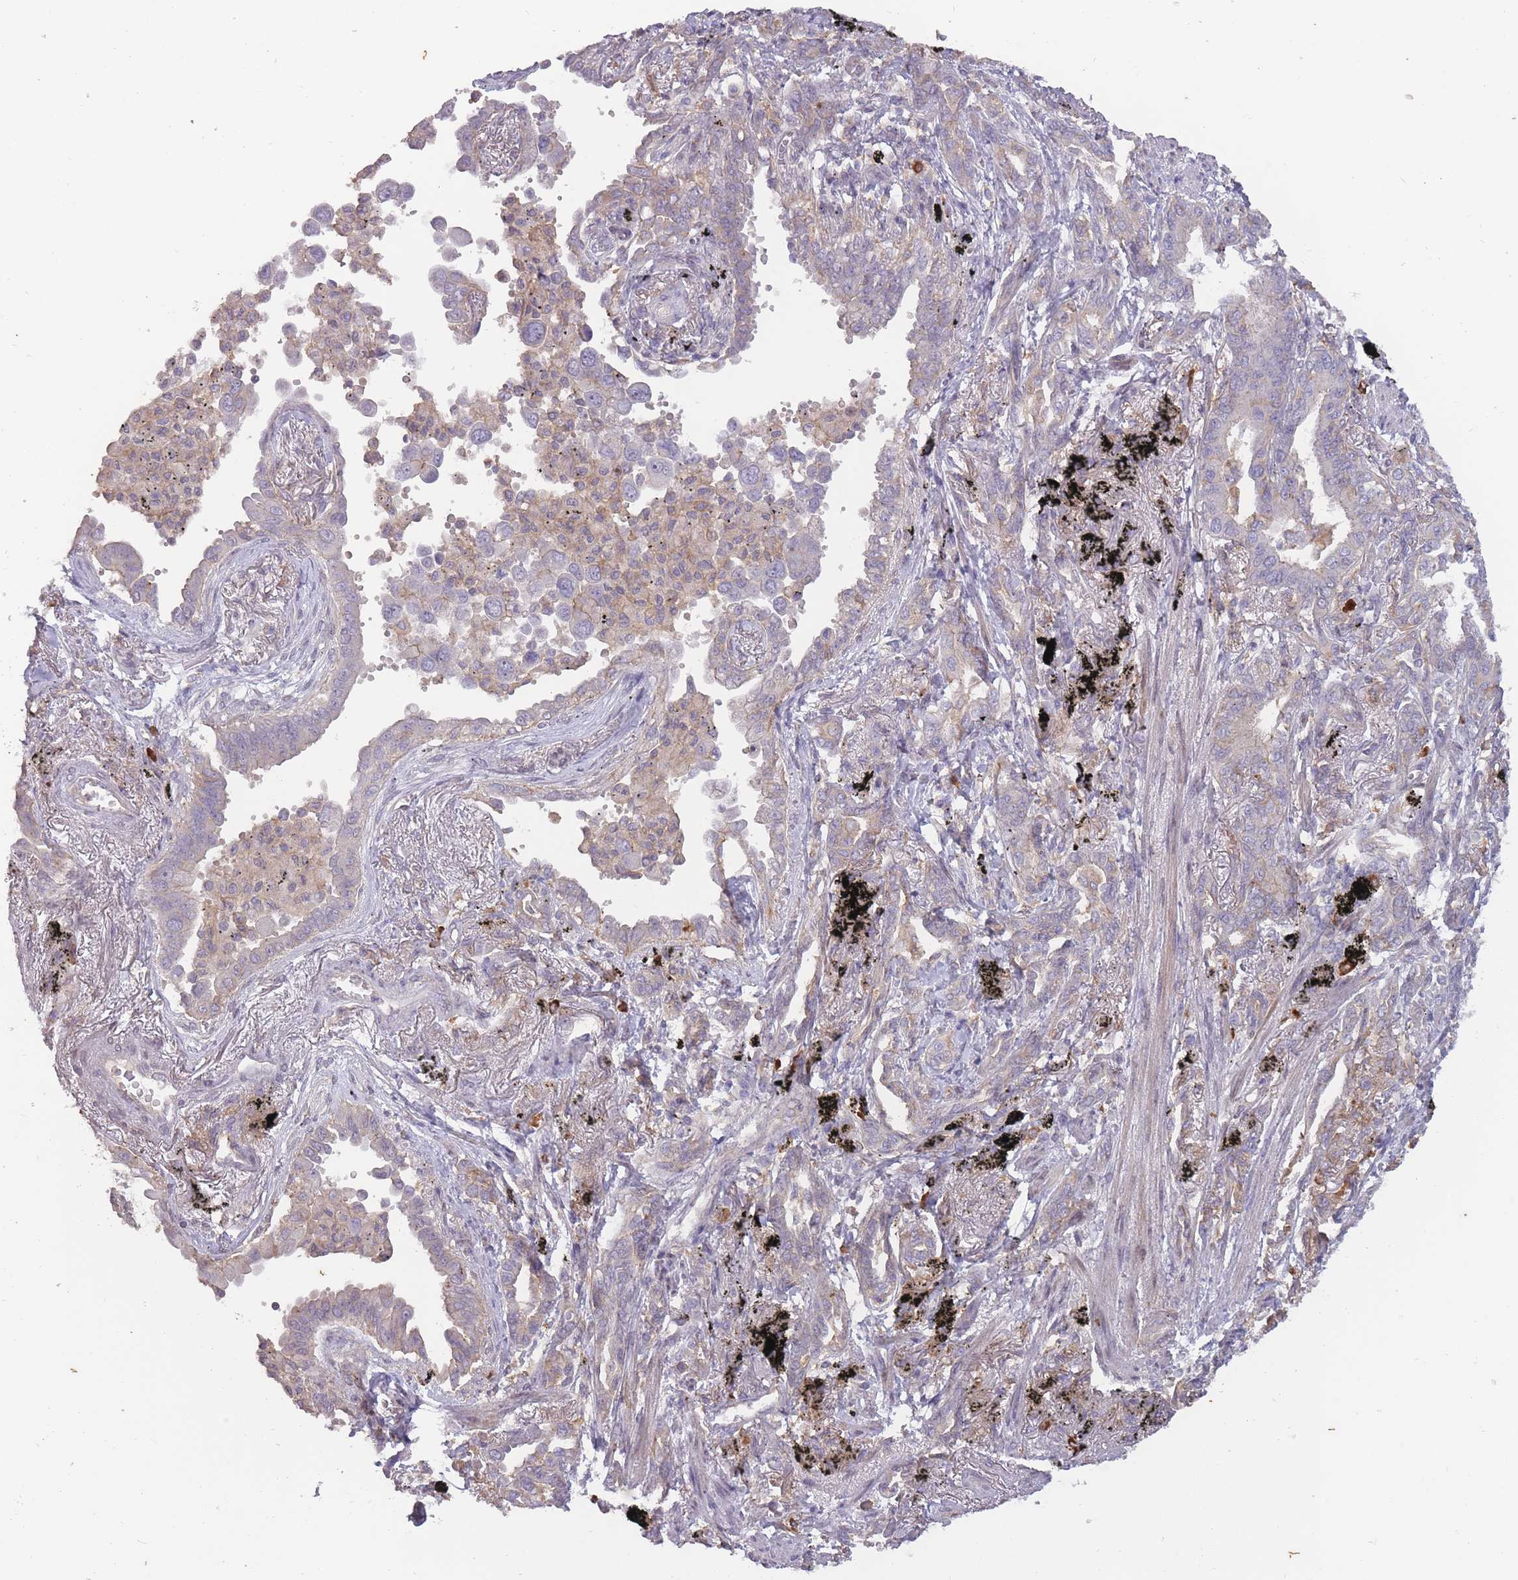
{"staining": {"intensity": "weak", "quantity": "<25%", "location": "cytoplasmic/membranous"}, "tissue": "lung cancer", "cell_type": "Tumor cells", "image_type": "cancer", "snomed": [{"axis": "morphology", "description": "Adenocarcinoma, NOS"}, {"axis": "topography", "description": "Lung"}], "caption": "Tumor cells are negative for brown protein staining in lung cancer. The staining is performed using DAB brown chromogen with nuclei counter-stained in using hematoxylin.", "gene": "TET3", "patient": {"sex": "male", "age": 67}}